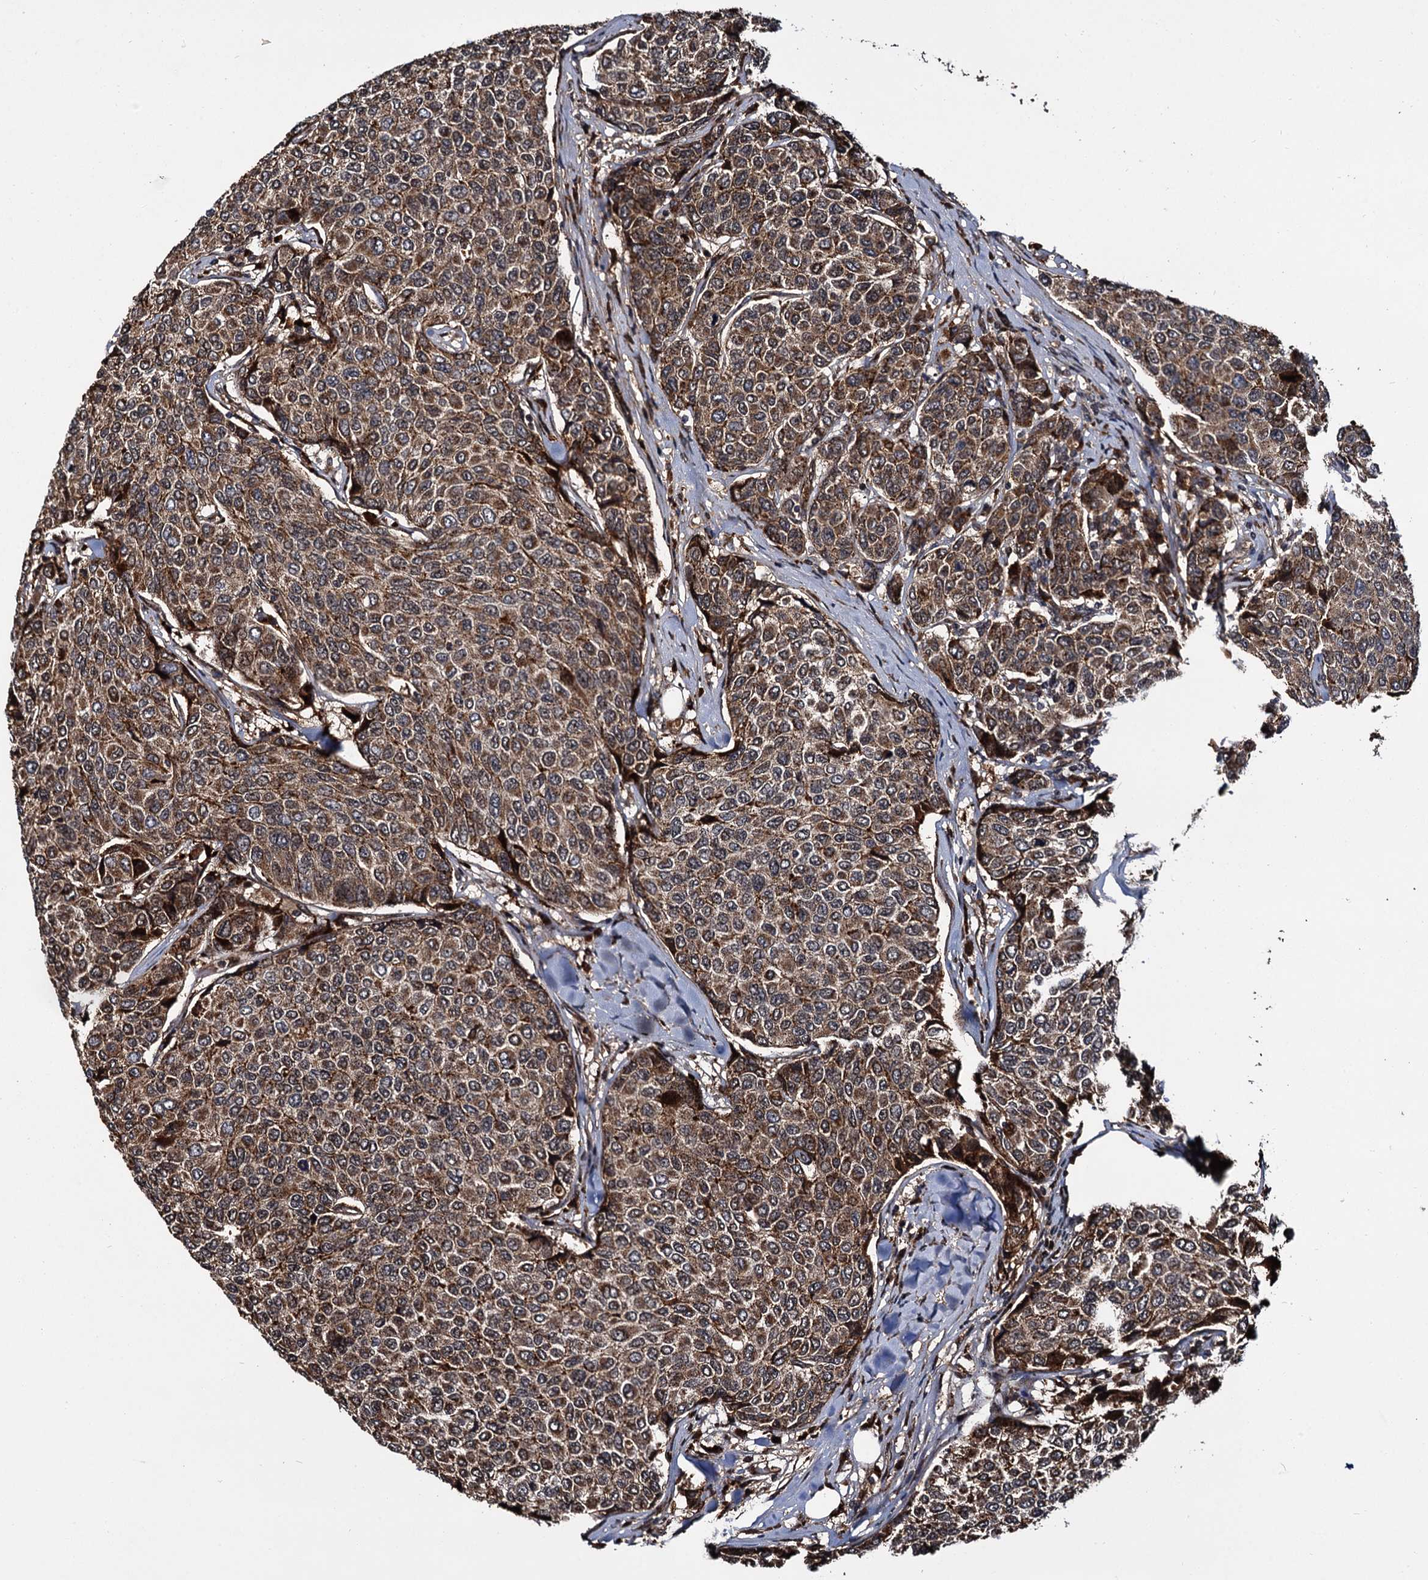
{"staining": {"intensity": "moderate", "quantity": ">75%", "location": "cytoplasmic/membranous"}, "tissue": "breast cancer", "cell_type": "Tumor cells", "image_type": "cancer", "snomed": [{"axis": "morphology", "description": "Duct carcinoma"}, {"axis": "topography", "description": "Breast"}], "caption": "A micrograph of human breast cancer stained for a protein shows moderate cytoplasmic/membranous brown staining in tumor cells.", "gene": "CEP192", "patient": {"sex": "female", "age": 55}}